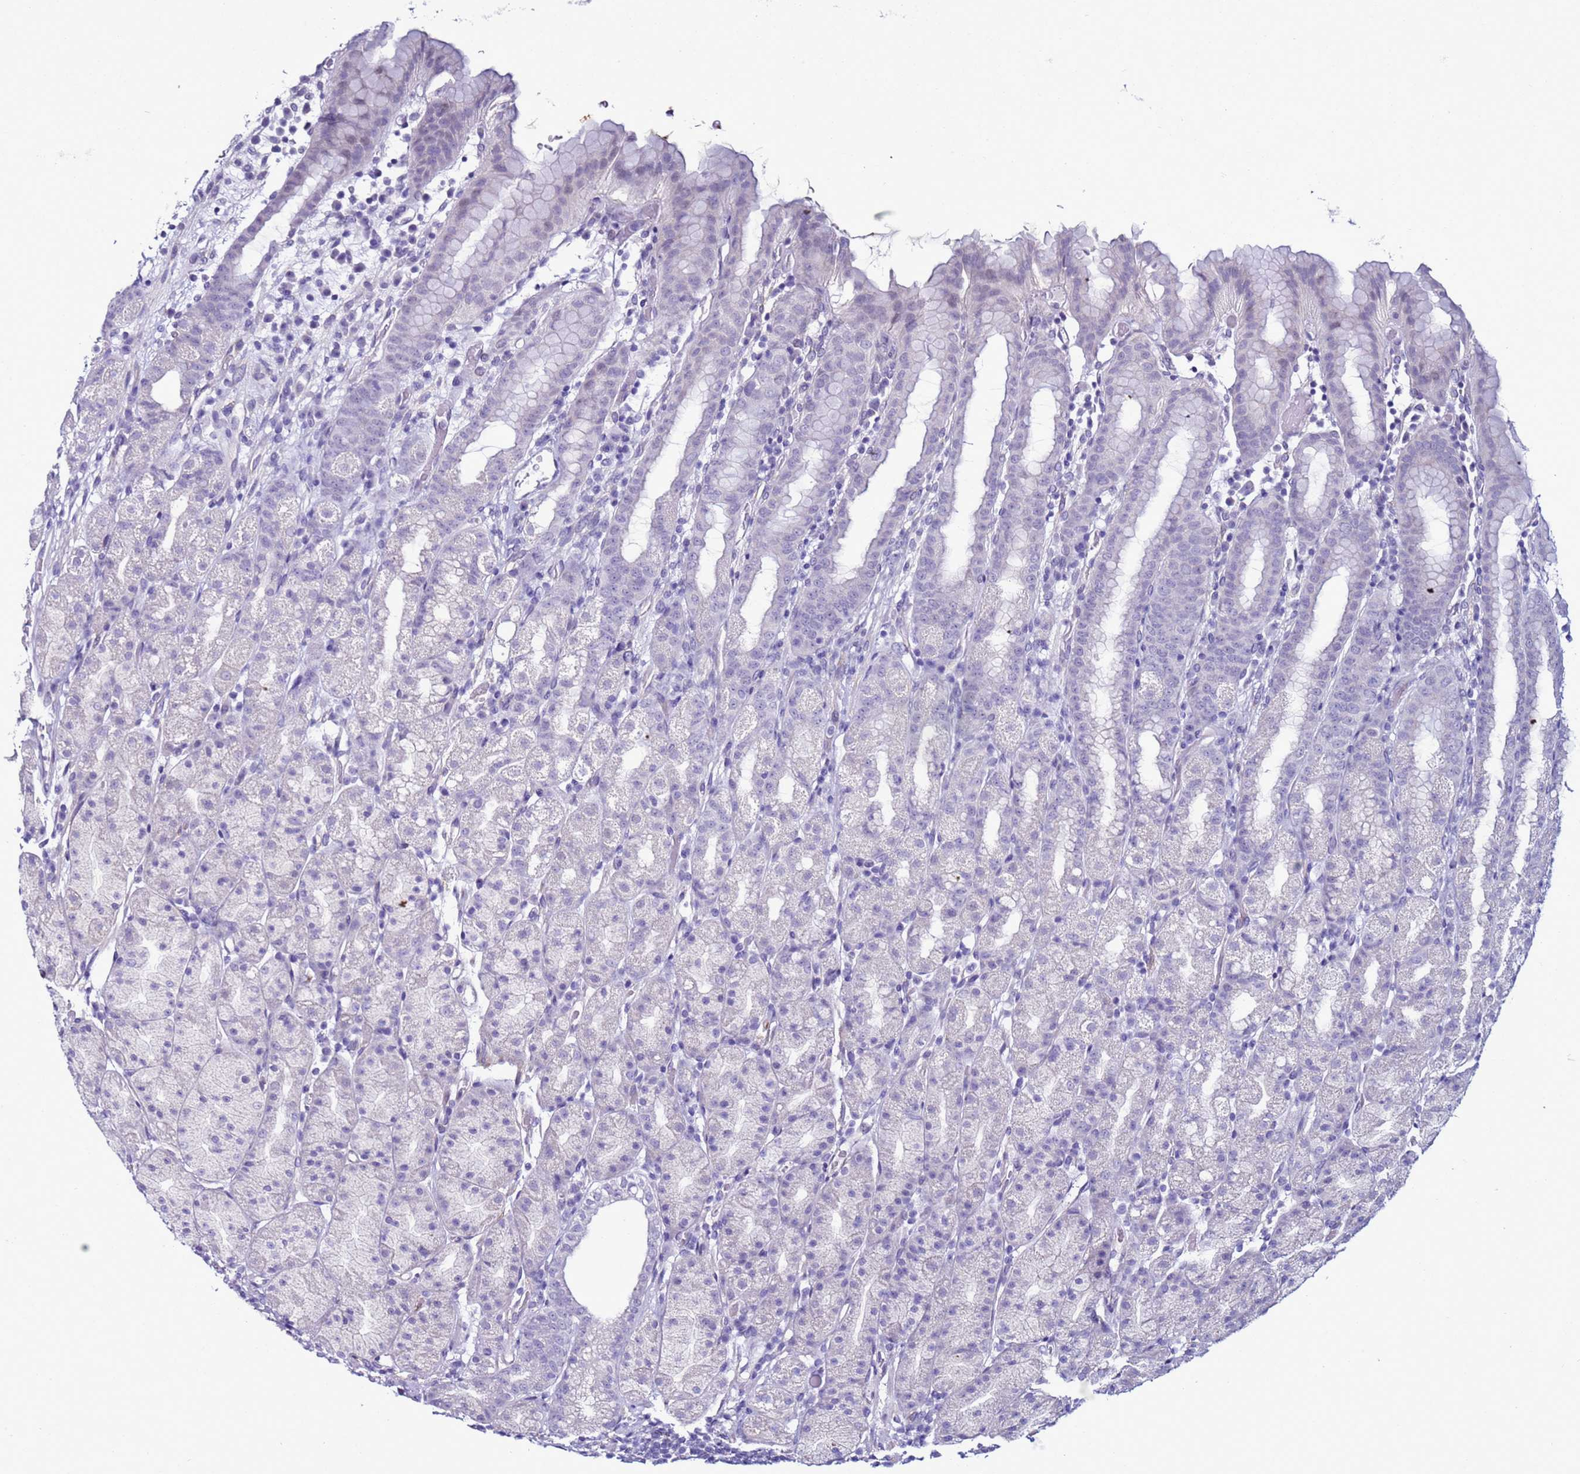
{"staining": {"intensity": "weak", "quantity": "<25%", "location": "nuclear"}, "tissue": "stomach", "cell_type": "Glandular cells", "image_type": "normal", "snomed": [{"axis": "morphology", "description": "Normal tissue, NOS"}, {"axis": "topography", "description": "Stomach, upper"}, {"axis": "topography", "description": "Stomach, lower"}, {"axis": "topography", "description": "Small intestine"}], "caption": "DAB immunohistochemical staining of normal stomach shows no significant staining in glandular cells.", "gene": "LRRC10B", "patient": {"sex": "male", "age": 68}}